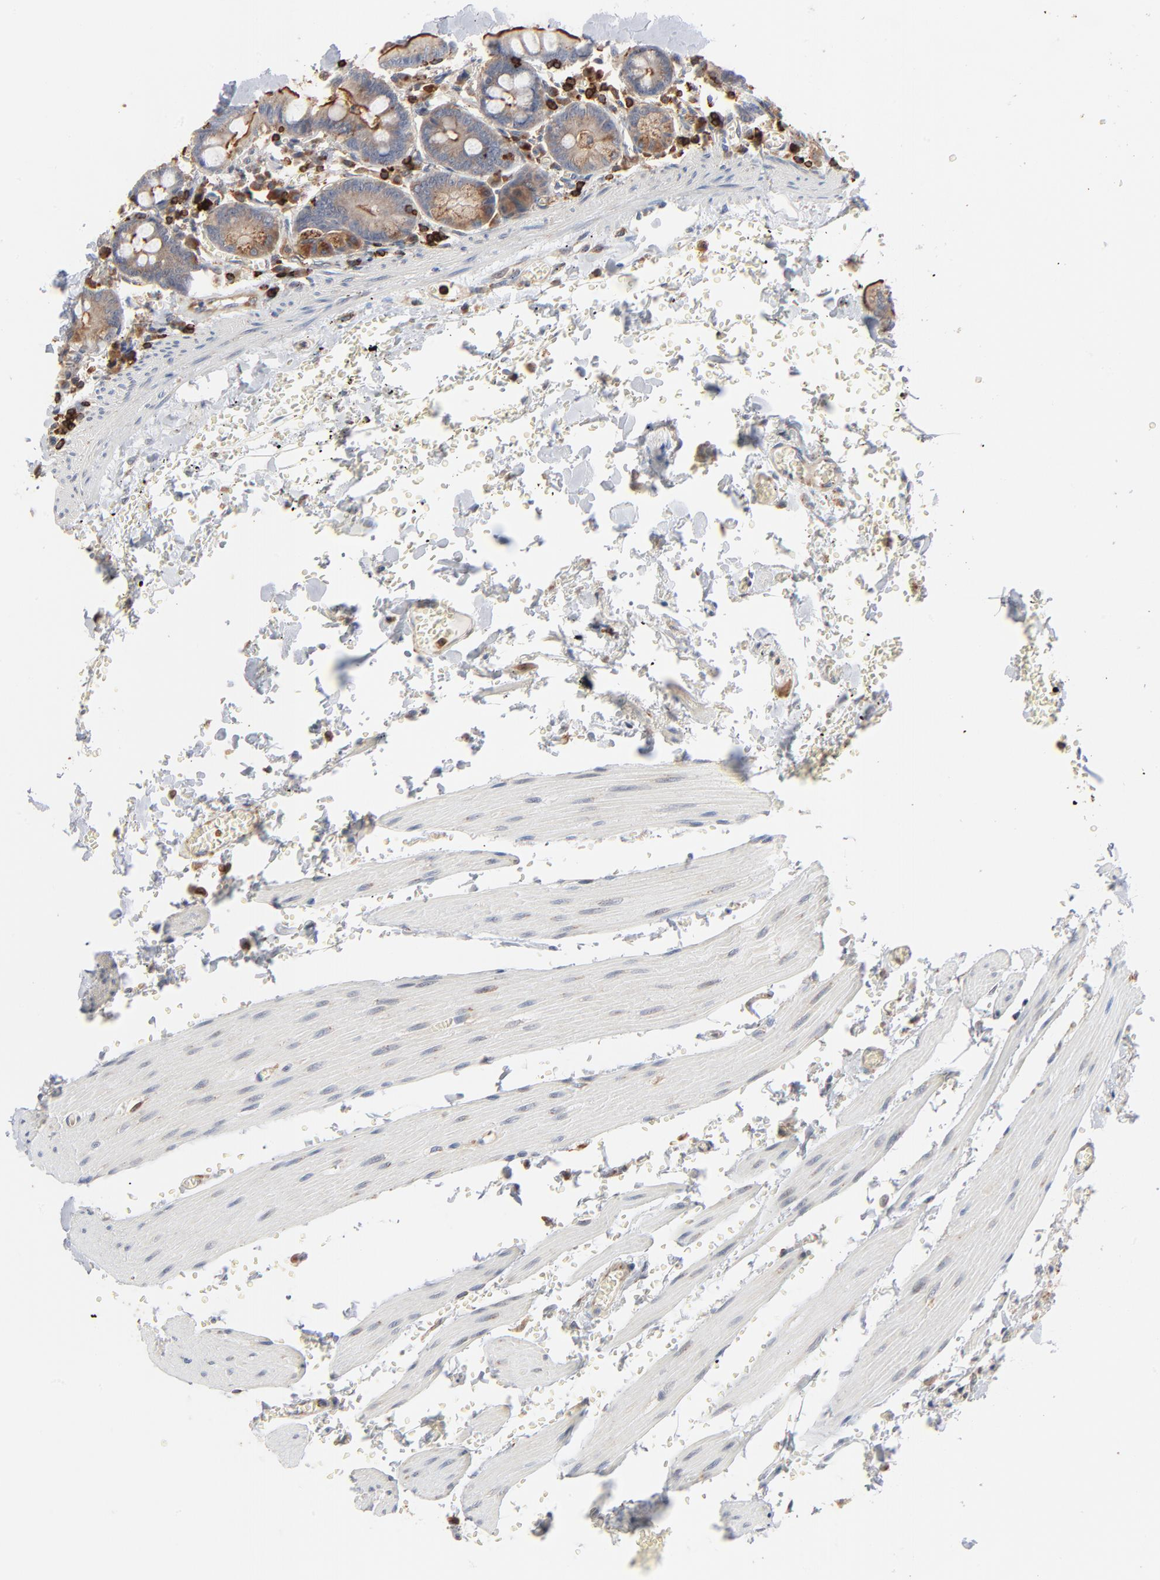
{"staining": {"intensity": "weak", "quantity": ">75%", "location": "cytoplasmic/membranous"}, "tissue": "small intestine", "cell_type": "Glandular cells", "image_type": "normal", "snomed": [{"axis": "morphology", "description": "Normal tissue, NOS"}, {"axis": "topography", "description": "Small intestine"}], "caption": "Glandular cells demonstrate low levels of weak cytoplasmic/membranous expression in approximately >75% of cells in unremarkable human small intestine. (Brightfield microscopy of DAB IHC at high magnification).", "gene": "SH3KBP1", "patient": {"sex": "male", "age": 71}}